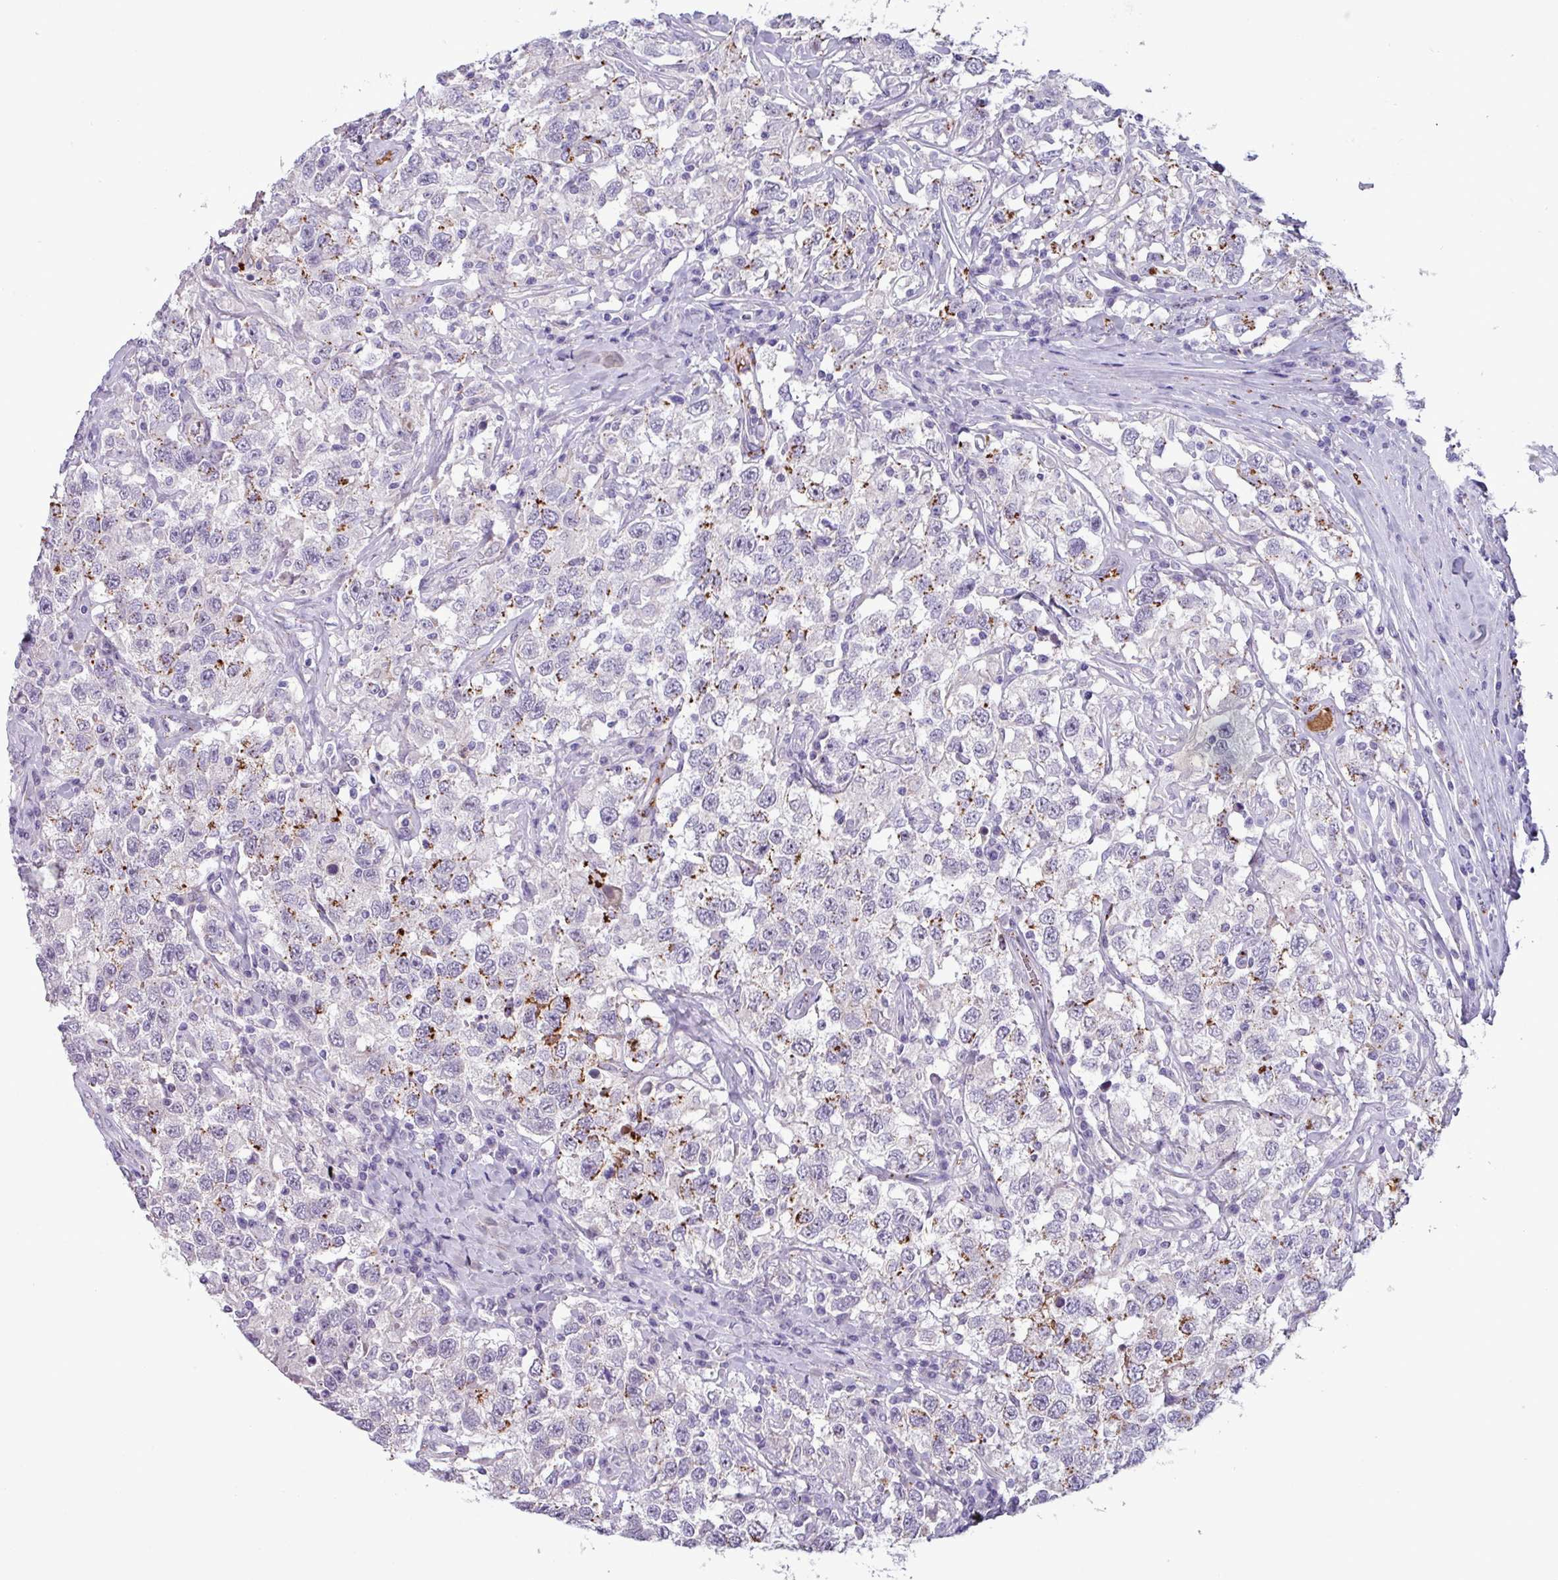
{"staining": {"intensity": "moderate", "quantity": "25%-75%", "location": "cytoplasmic/membranous"}, "tissue": "testis cancer", "cell_type": "Tumor cells", "image_type": "cancer", "snomed": [{"axis": "morphology", "description": "Seminoma, NOS"}, {"axis": "topography", "description": "Testis"}], "caption": "Human testis cancer (seminoma) stained with a protein marker displays moderate staining in tumor cells.", "gene": "PLIN2", "patient": {"sex": "male", "age": 41}}